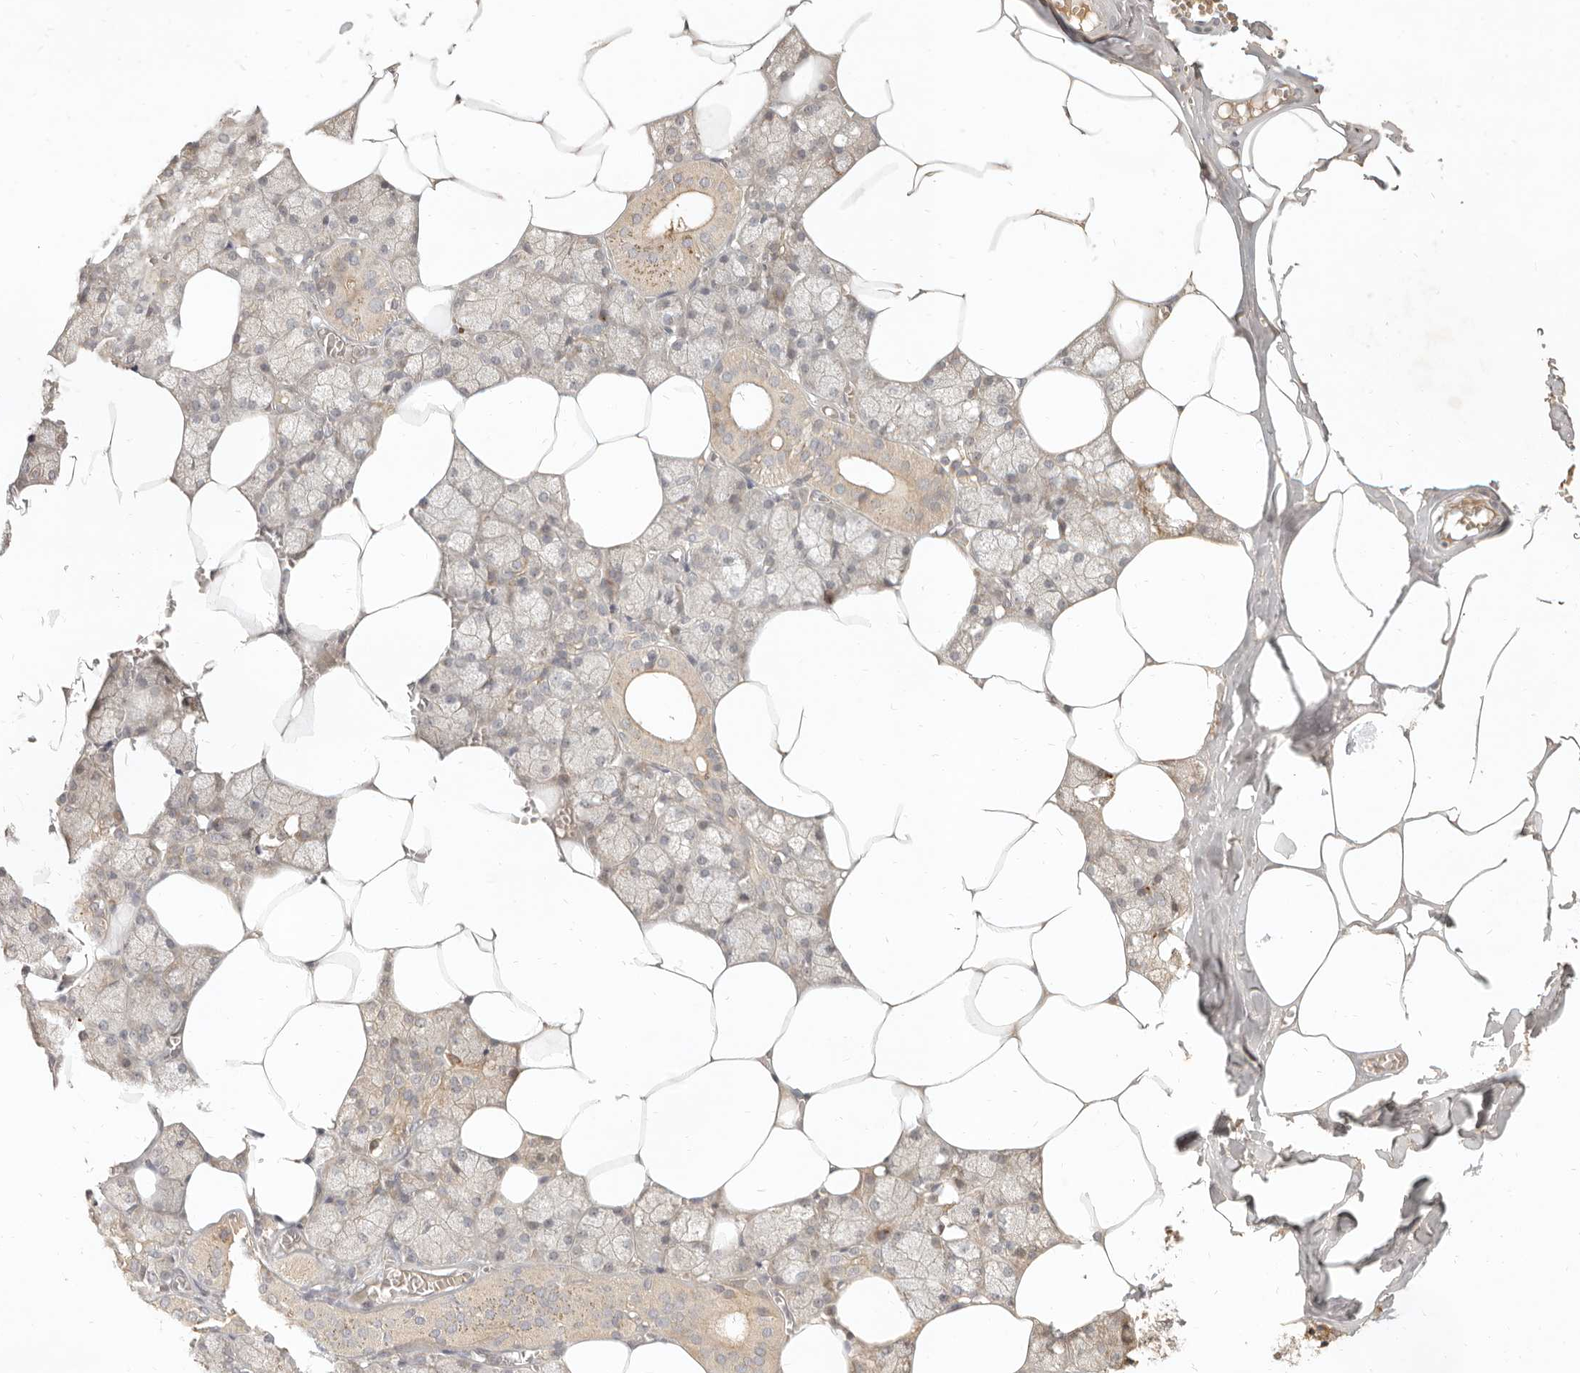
{"staining": {"intensity": "weak", "quantity": "25%-75%", "location": "cytoplasmic/membranous"}, "tissue": "salivary gland", "cell_type": "Glandular cells", "image_type": "normal", "snomed": [{"axis": "morphology", "description": "Normal tissue, NOS"}, {"axis": "topography", "description": "Salivary gland"}], "caption": "Protein staining by immunohistochemistry (IHC) displays weak cytoplasmic/membranous expression in approximately 25%-75% of glandular cells in normal salivary gland.", "gene": "UBXN11", "patient": {"sex": "male", "age": 62}}